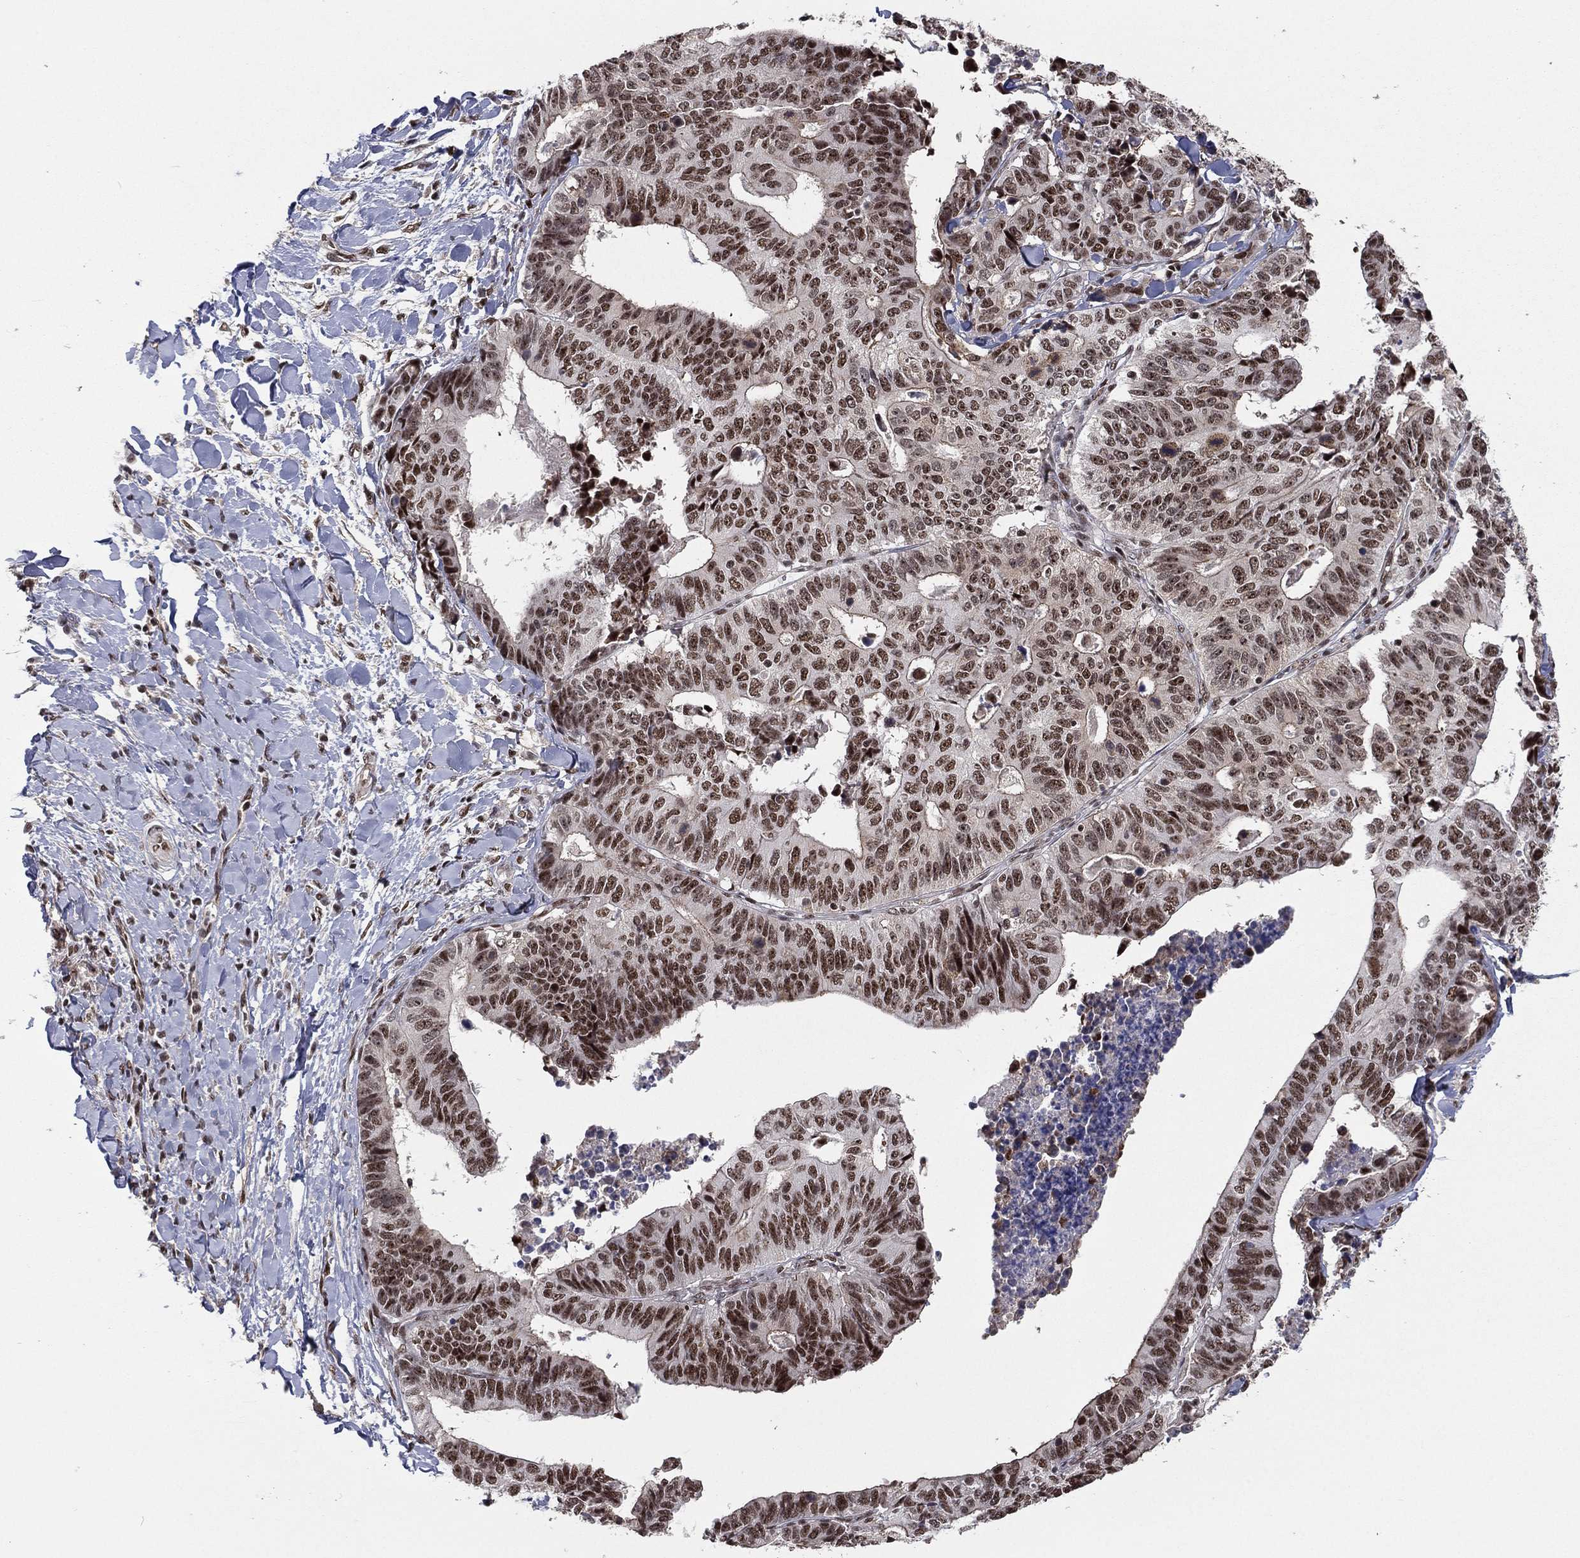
{"staining": {"intensity": "strong", "quantity": "25%-75%", "location": "nuclear"}, "tissue": "stomach cancer", "cell_type": "Tumor cells", "image_type": "cancer", "snomed": [{"axis": "morphology", "description": "Adenocarcinoma, NOS"}, {"axis": "topography", "description": "Stomach, upper"}], "caption": "Protein staining by IHC displays strong nuclear staining in about 25%-75% of tumor cells in stomach adenocarcinoma.", "gene": "GPALPP1", "patient": {"sex": "female", "age": 67}}